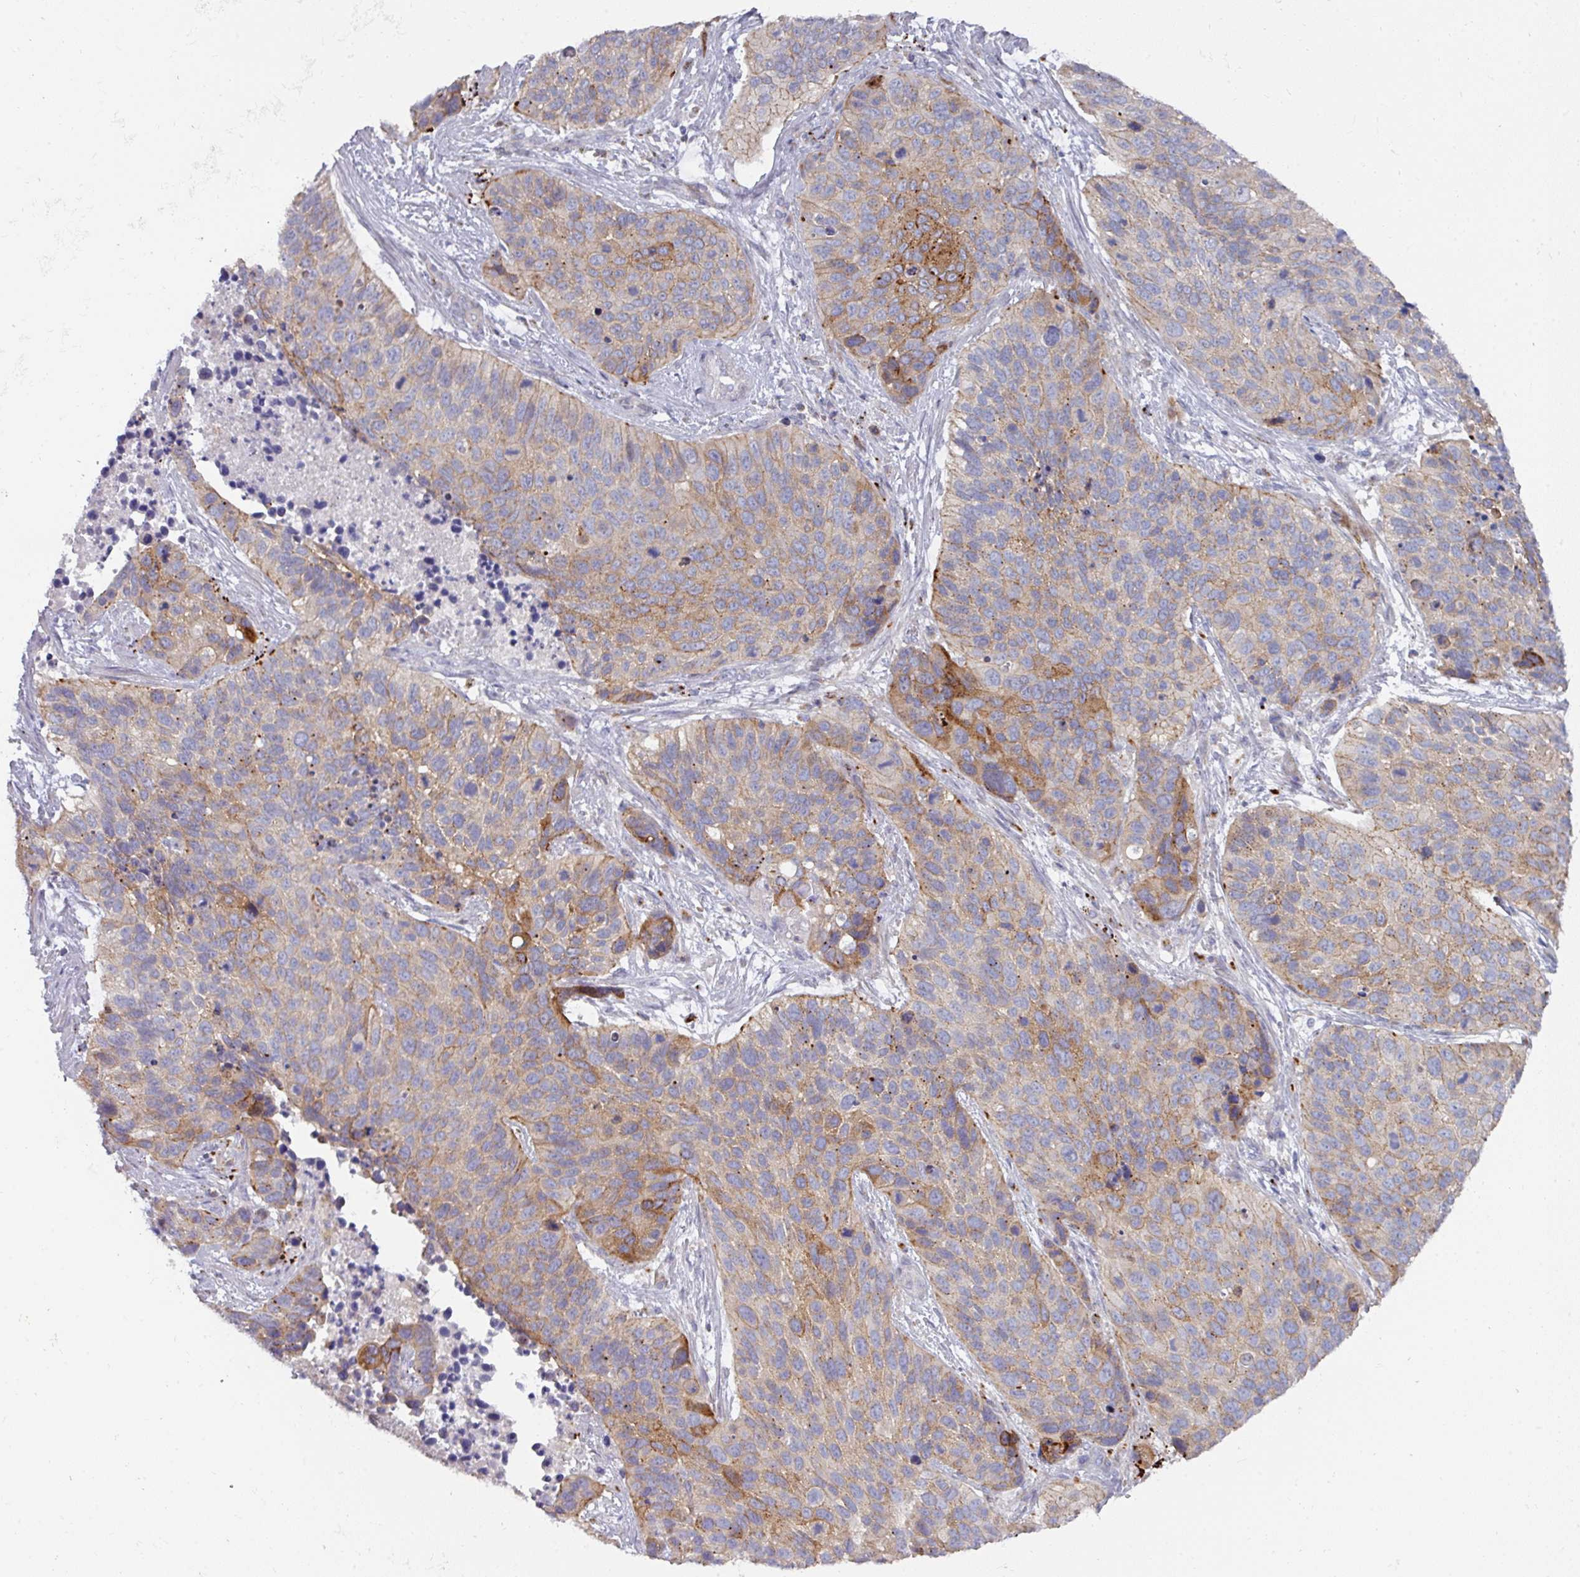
{"staining": {"intensity": "moderate", "quantity": "25%-75%", "location": "cytoplasmic/membranous"}, "tissue": "lung cancer", "cell_type": "Tumor cells", "image_type": "cancer", "snomed": [{"axis": "morphology", "description": "Squamous cell carcinoma, NOS"}, {"axis": "topography", "description": "Lung"}], "caption": "Immunohistochemical staining of lung cancer (squamous cell carcinoma) displays moderate cytoplasmic/membranous protein positivity in approximately 25%-75% of tumor cells.", "gene": "NT5C1A", "patient": {"sex": "male", "age": 62}}